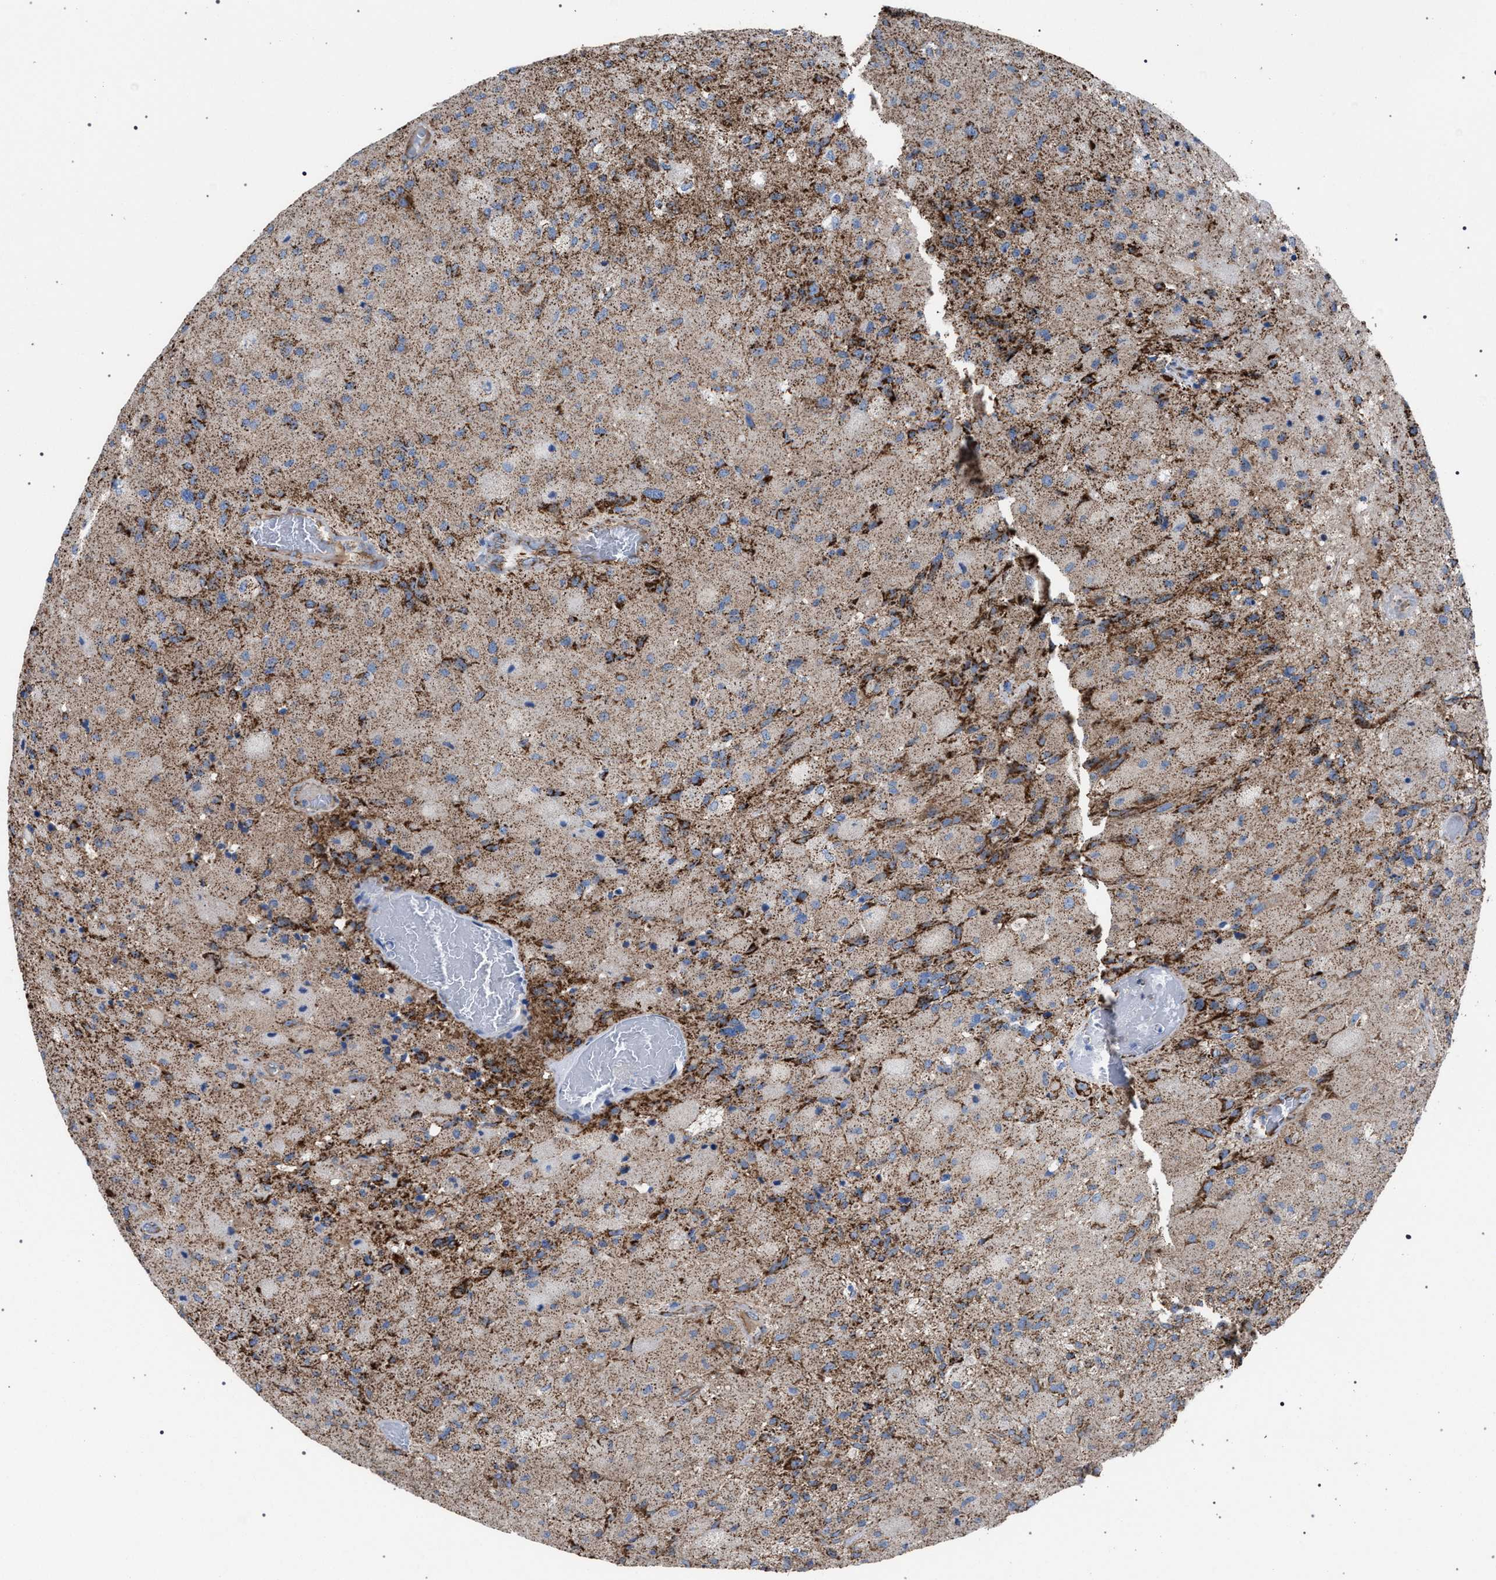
{"staining": {"intensity": "moderate", "quantity": "<25%", "location": "cytoplasmic/membranous"}, "tissue": "glioma", "cell_type": "Tumor cells", "image_type": "cancer", "snomed": [{"axis": "morphology", "description": "Normal tissue, NOS"}, {"axis": "morphology", "description": "Glioma, malignant, High grade"}, {"axis": "topography", "description": "Cerebral cortex"}], "caption": "DAB immunohistochemical staining of human glioma exhibits moderate cytoplasmic/membranous protein expression in approximately <25% of tumor cells.", "gene": "VPS13A", "patient": {"sex": "male", "age": 77}}